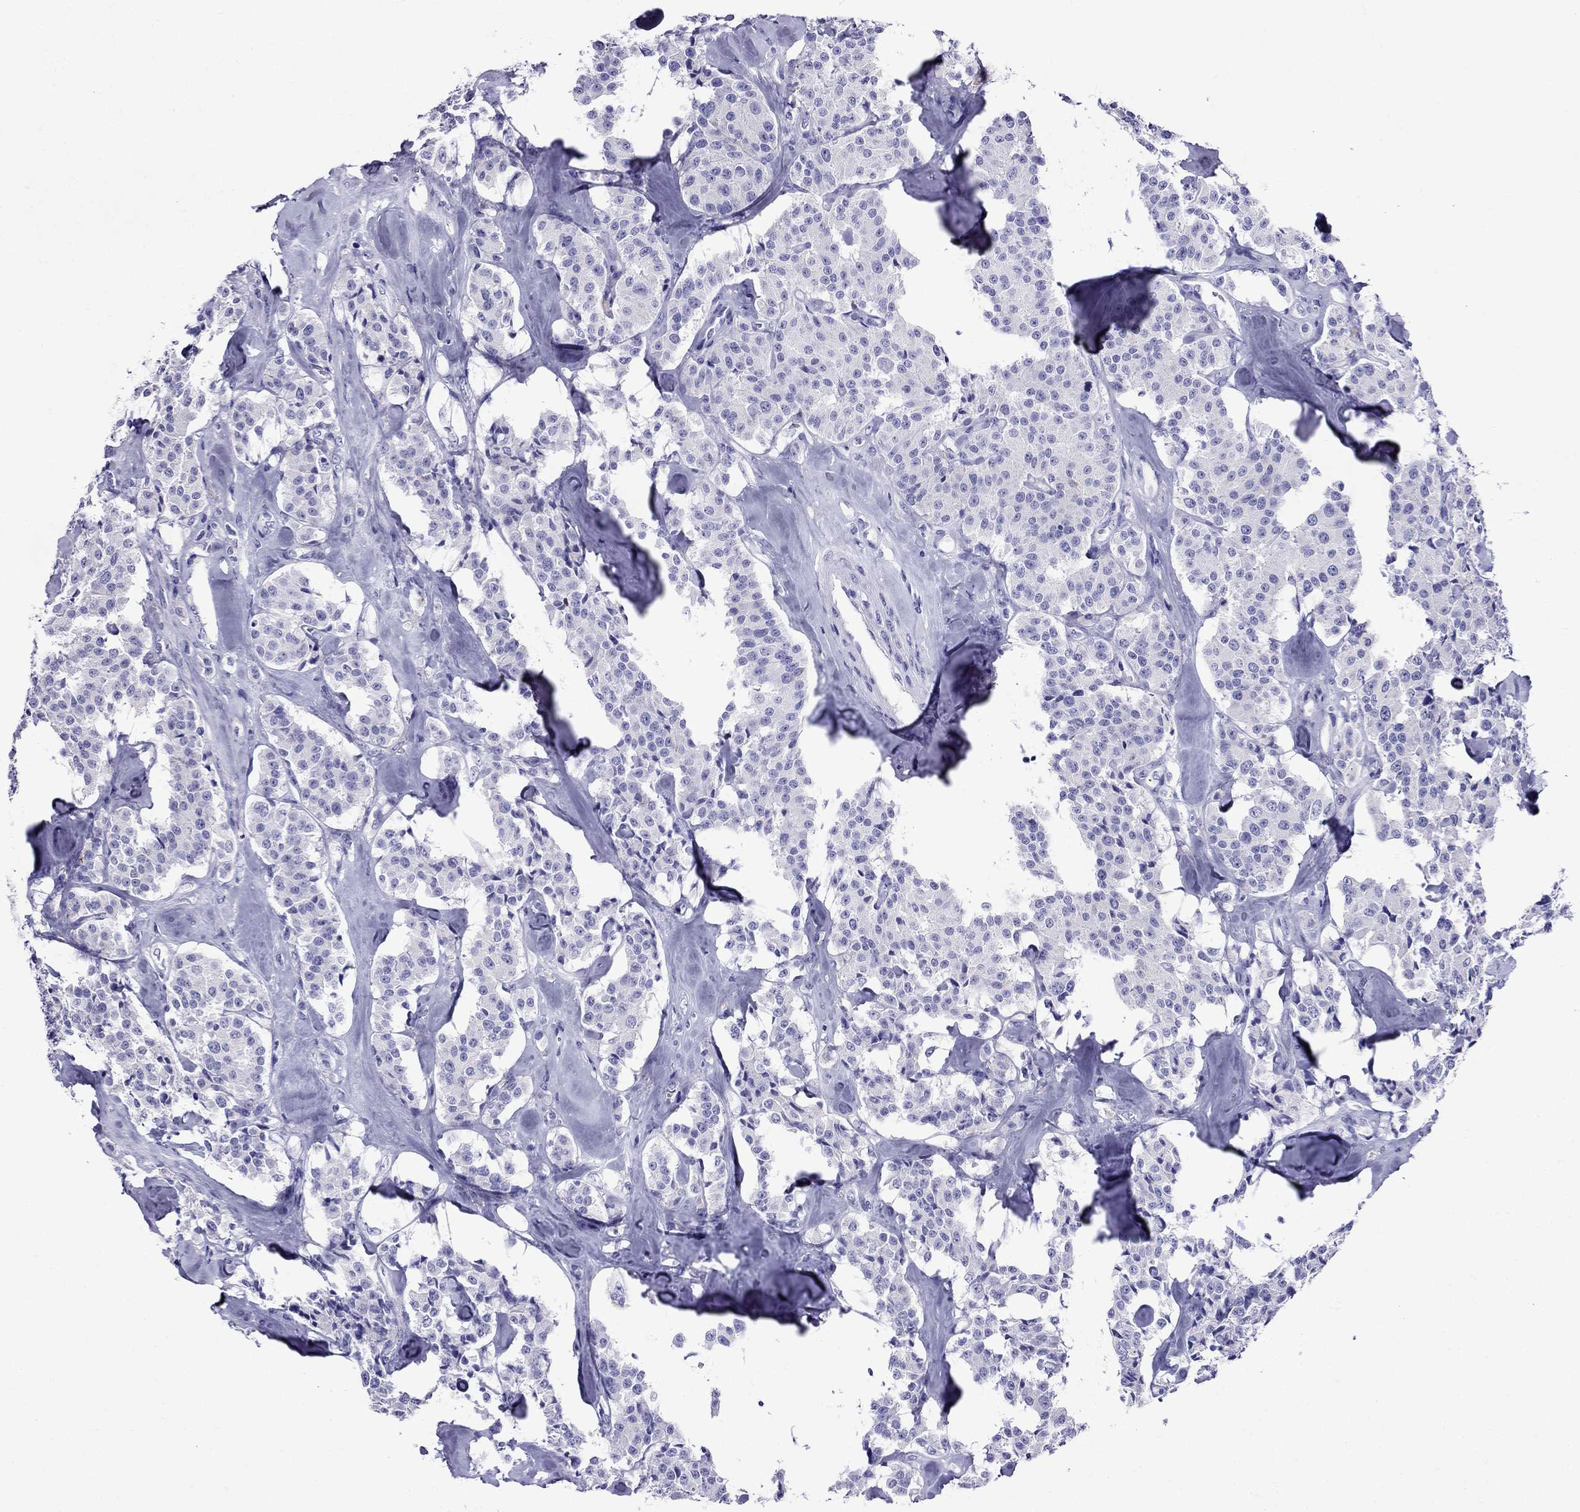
{"staining": {"intensity": "negative", "quantity": "none", "location": "none"}, "tissue": "carcinoid", "cell_type": "Tumor cells", "image_type": "cancer", "snomed": [{"axis": "morphology", "description": "Carcinoid, malignant, NOS"}, {"axis": "topography", "description": "Pancreas"}], "caption": "Immunohistochemical staining of malignant carcinoid exhibits no significant positivity in tumor cells. Brightfield microscopy of IHC stained with DAB (brown) and hematoxylin (blue), captured at high magnification.", "gene": "CRYBA1", "patient": {"sex": "male", "age": 41}}